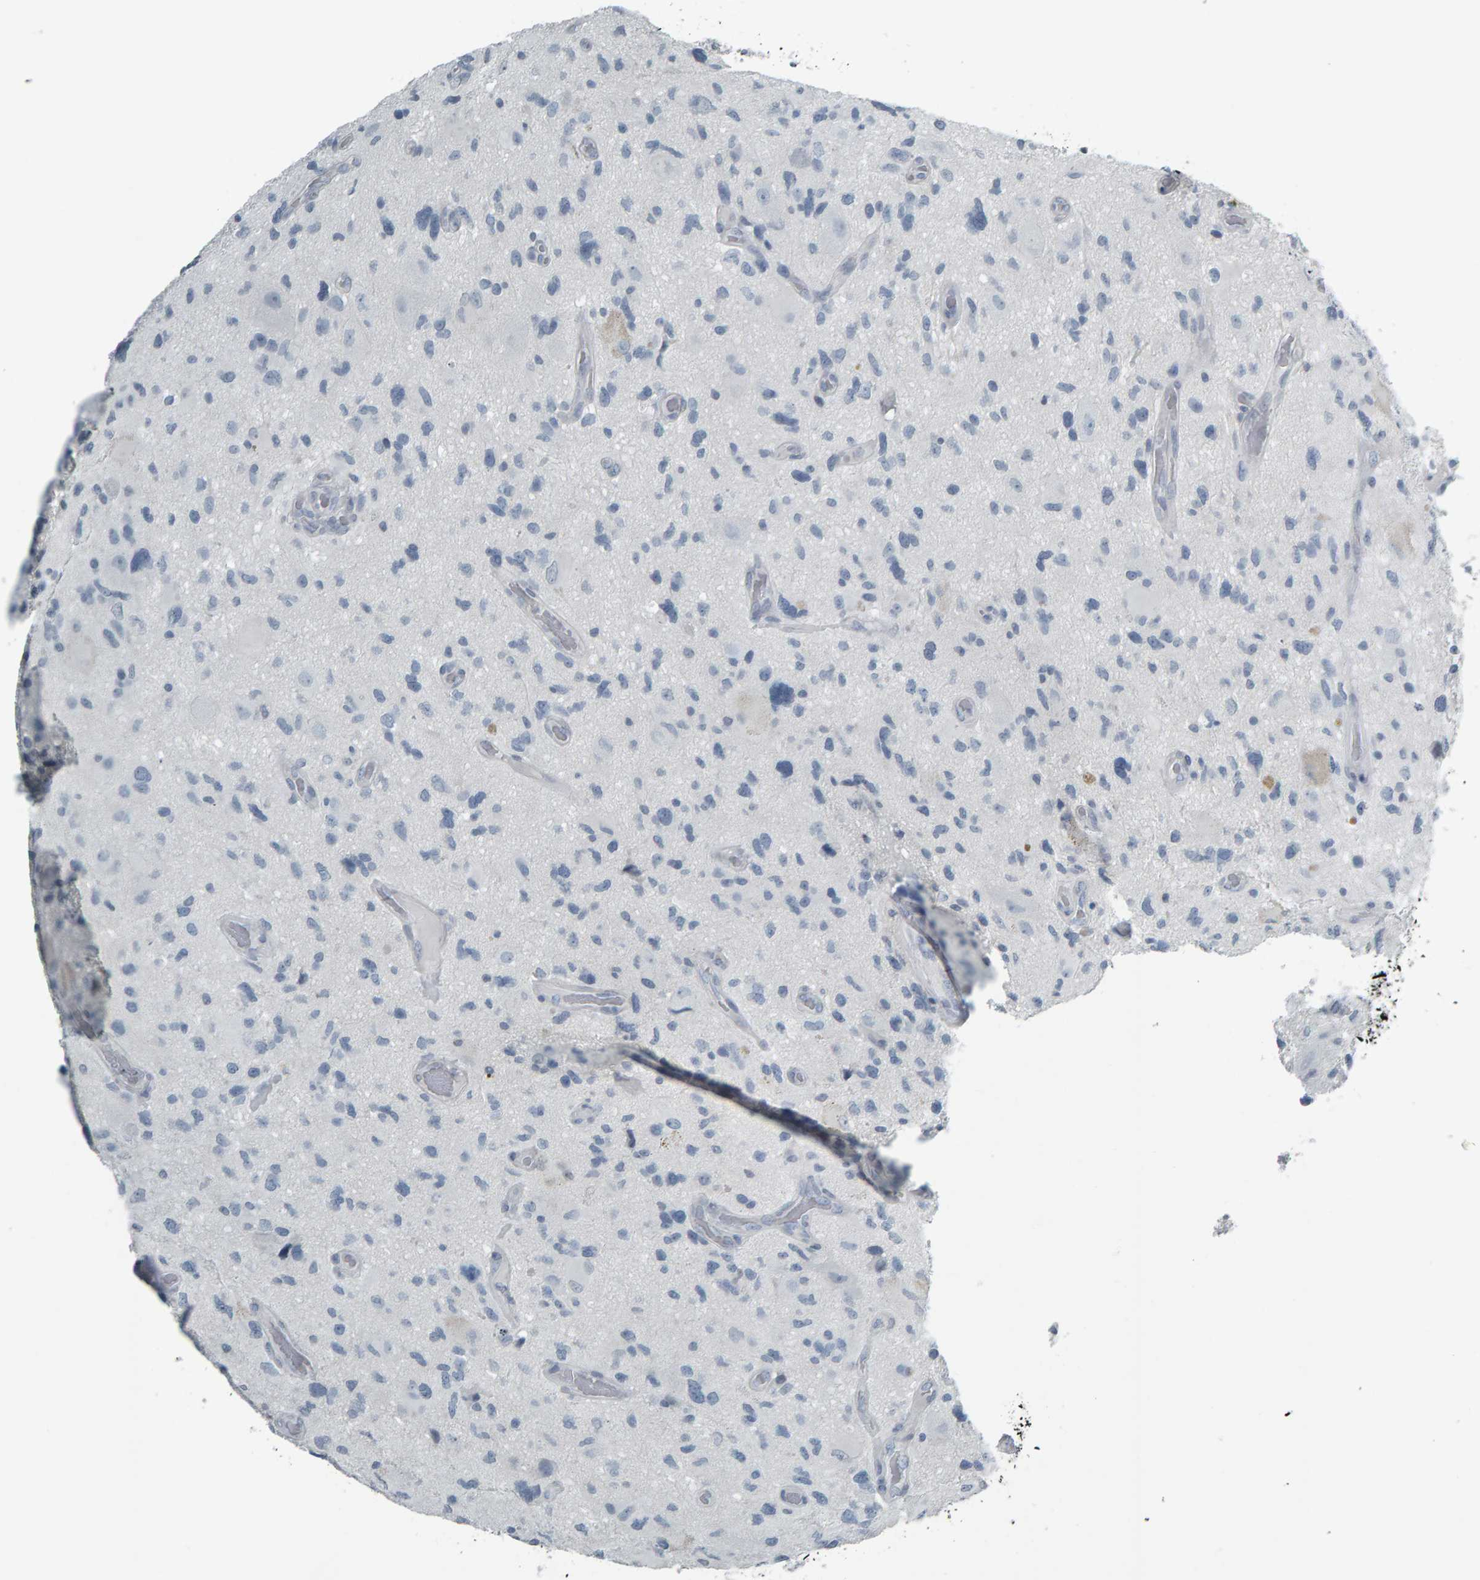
{"staining": {"intensity": "negative", "quantity": "none", "location": "none"}, "tissue": "glioma", "cell_type": "Tumor cells", "image_type": "cancer", "snomed": [{"axis": "morphology", "description": "Glioma, malignant, High grade"}, {"axis": "topography", "description": "Brain"}], "caption": "Immunohistochemistry (IHC) micrograph of neoplastic tissue: human glioma stained with DAB (3,3'-diaminobenzidine) displays no significant protein staining in tumor cells.", "gene": "PYY", "patient": {"sex": "male", "age": 33}}